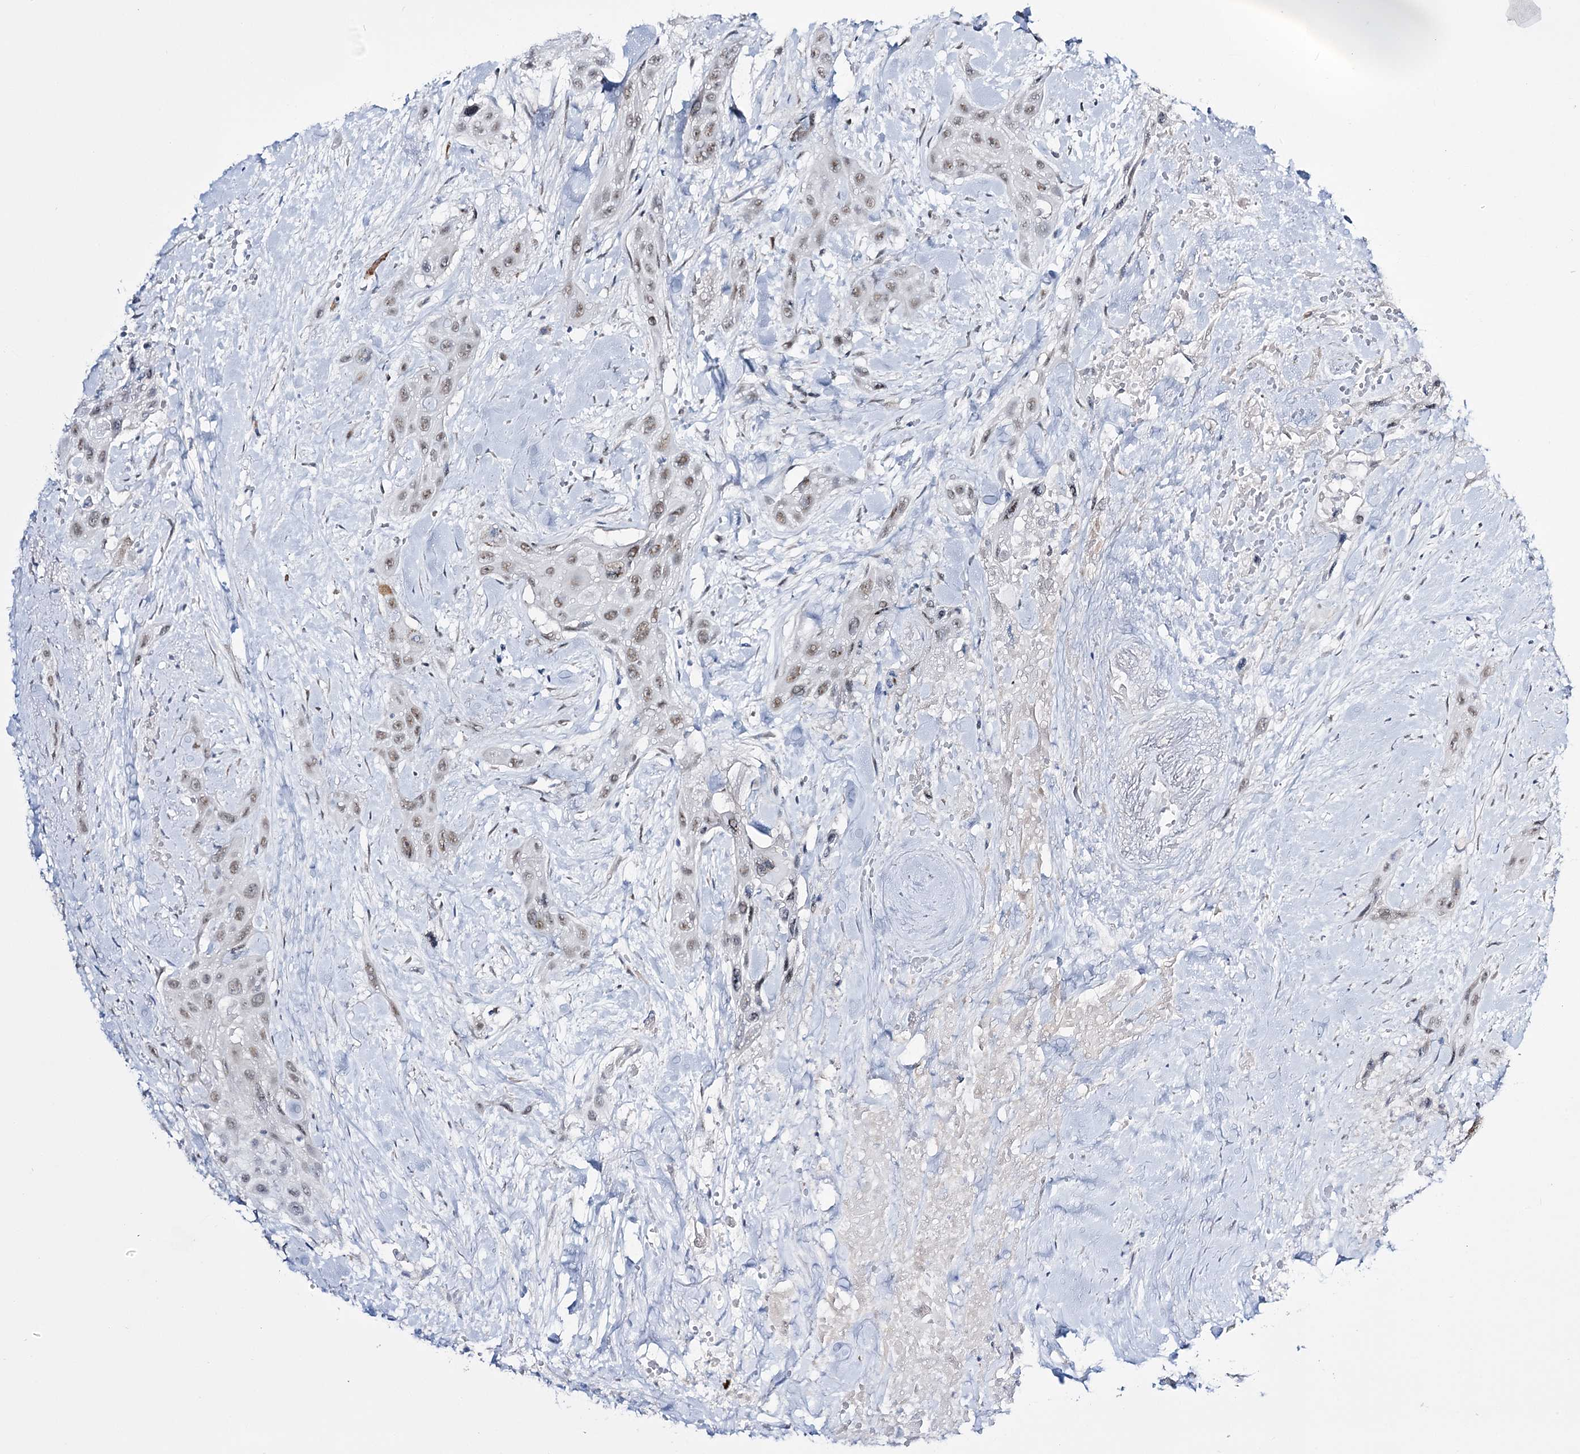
{"staining": {"intensity": "weak", "quantity": ">75%", "location": "nuclear"}, "tissue": "head and neck cancer", "cell_type": "Tumor cells", "image_type": "cancer", "snomed": [{"axis": "morphology", "description": "Squamous cell carcinoma, NOS"}, {"axis": "topography", "description": "Head-Neck"}], "caption": "Brown immunohistochemical staining in human head and neck cancer (squamous cell carcinoma) reveals weak nuclear expression in about >75% of tumor cells.", "gene": "RBM15B", "patient": {"sex": "male", "age": 81}}